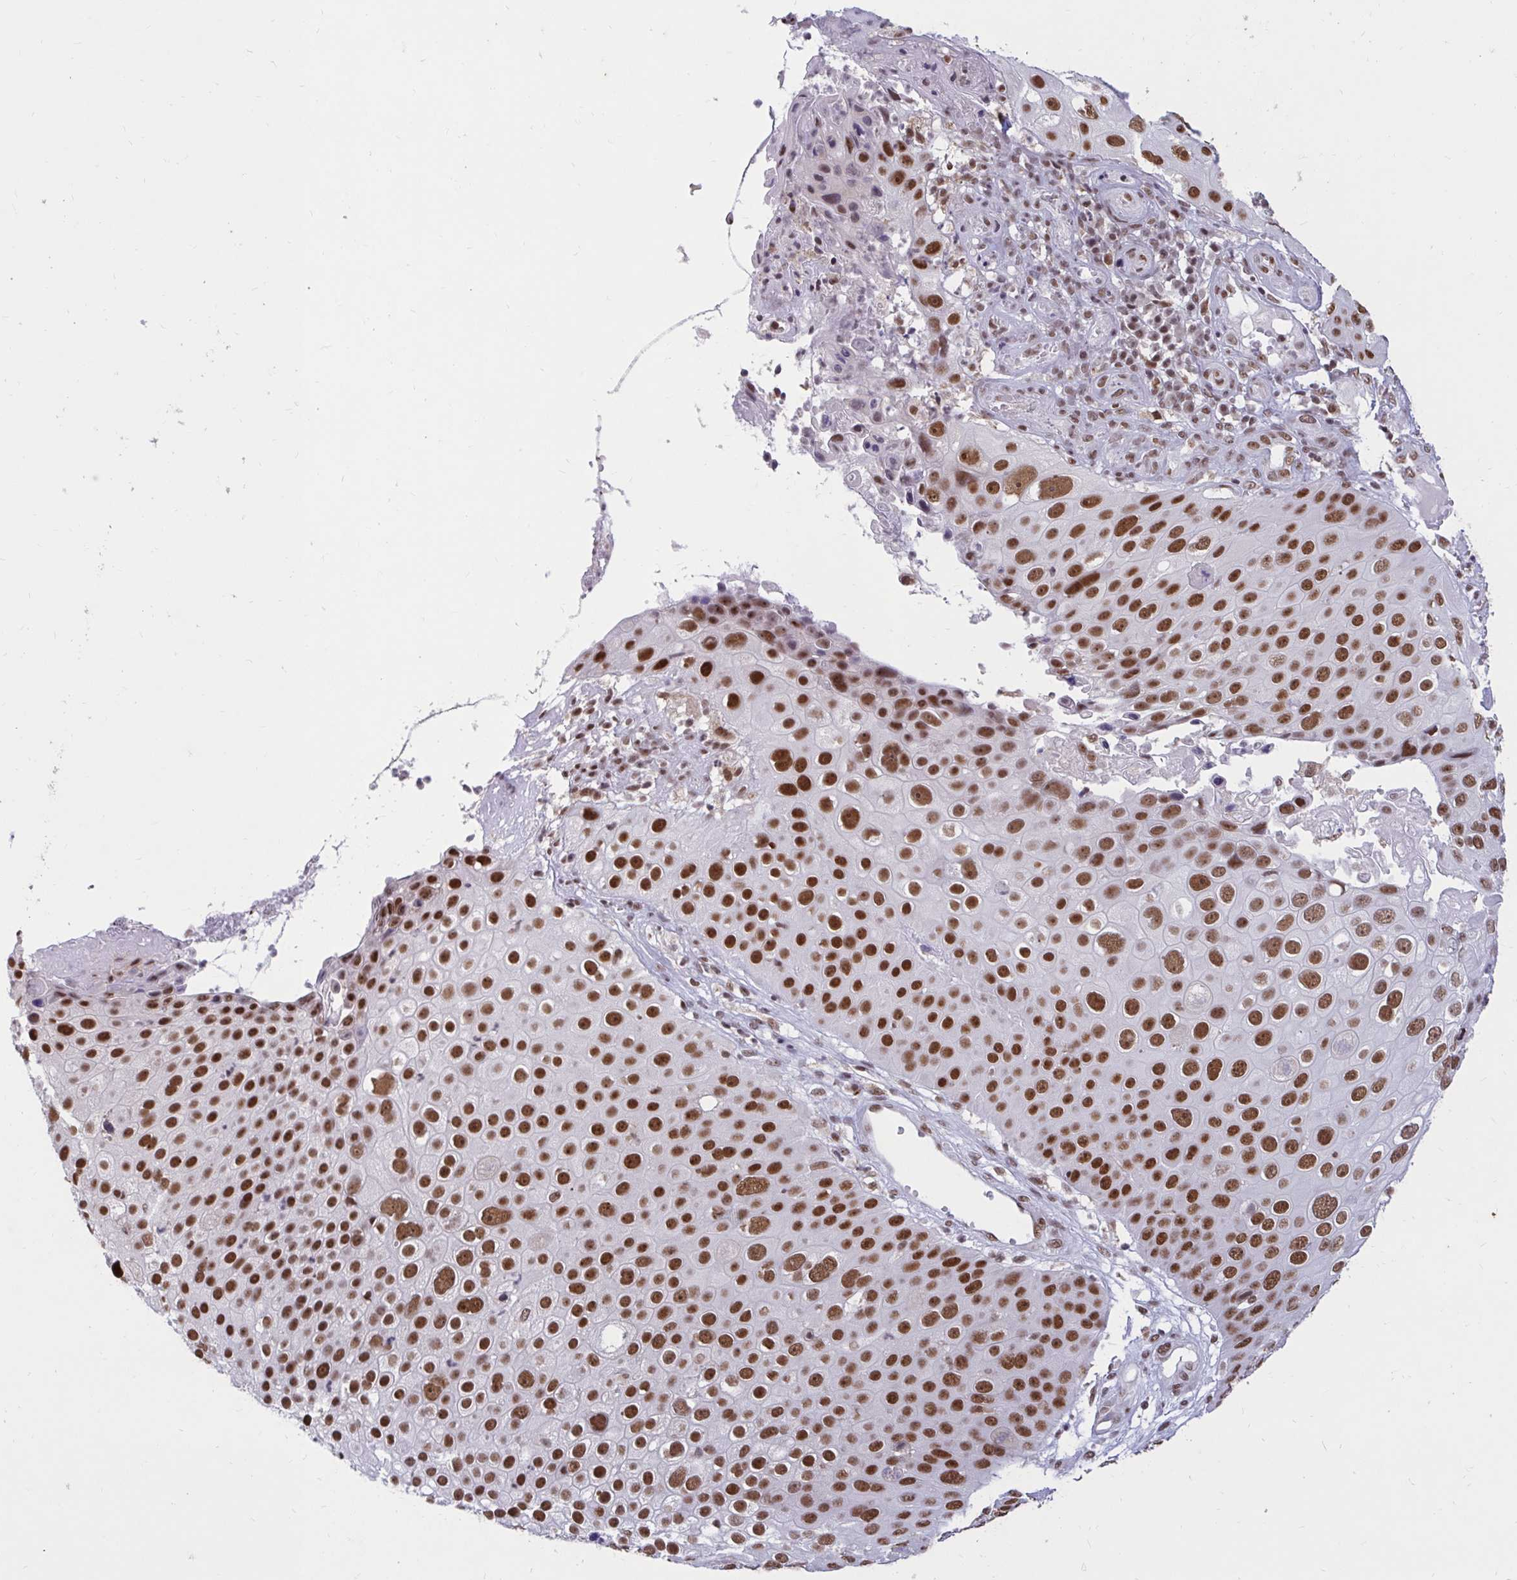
{"staining": {"intensity": "strong", "quantity": ">75%", "location": "nuclear"}, "tissue": "skin cancer", "cell_type": "Tumor cells", "image_type": "cancer", "snomed": [{"axis": "morphology", "description": "Squamous cell carcinoma, NOS"}, {"axis": "topography", "description": "Skin"}], "caption": "Protein positivity by IHC displays strong nuclear expression in approximately >75% of tumor cells in squamous cell carcinoma (skin). Using DAB (3,3'-diaminobenzidine) (brown) and hematoxylin (blue) stains, captured at high magnification using brightfield microscopy.", "gene": "PHF10", "patient": {"sex": "male", "age": 71}}